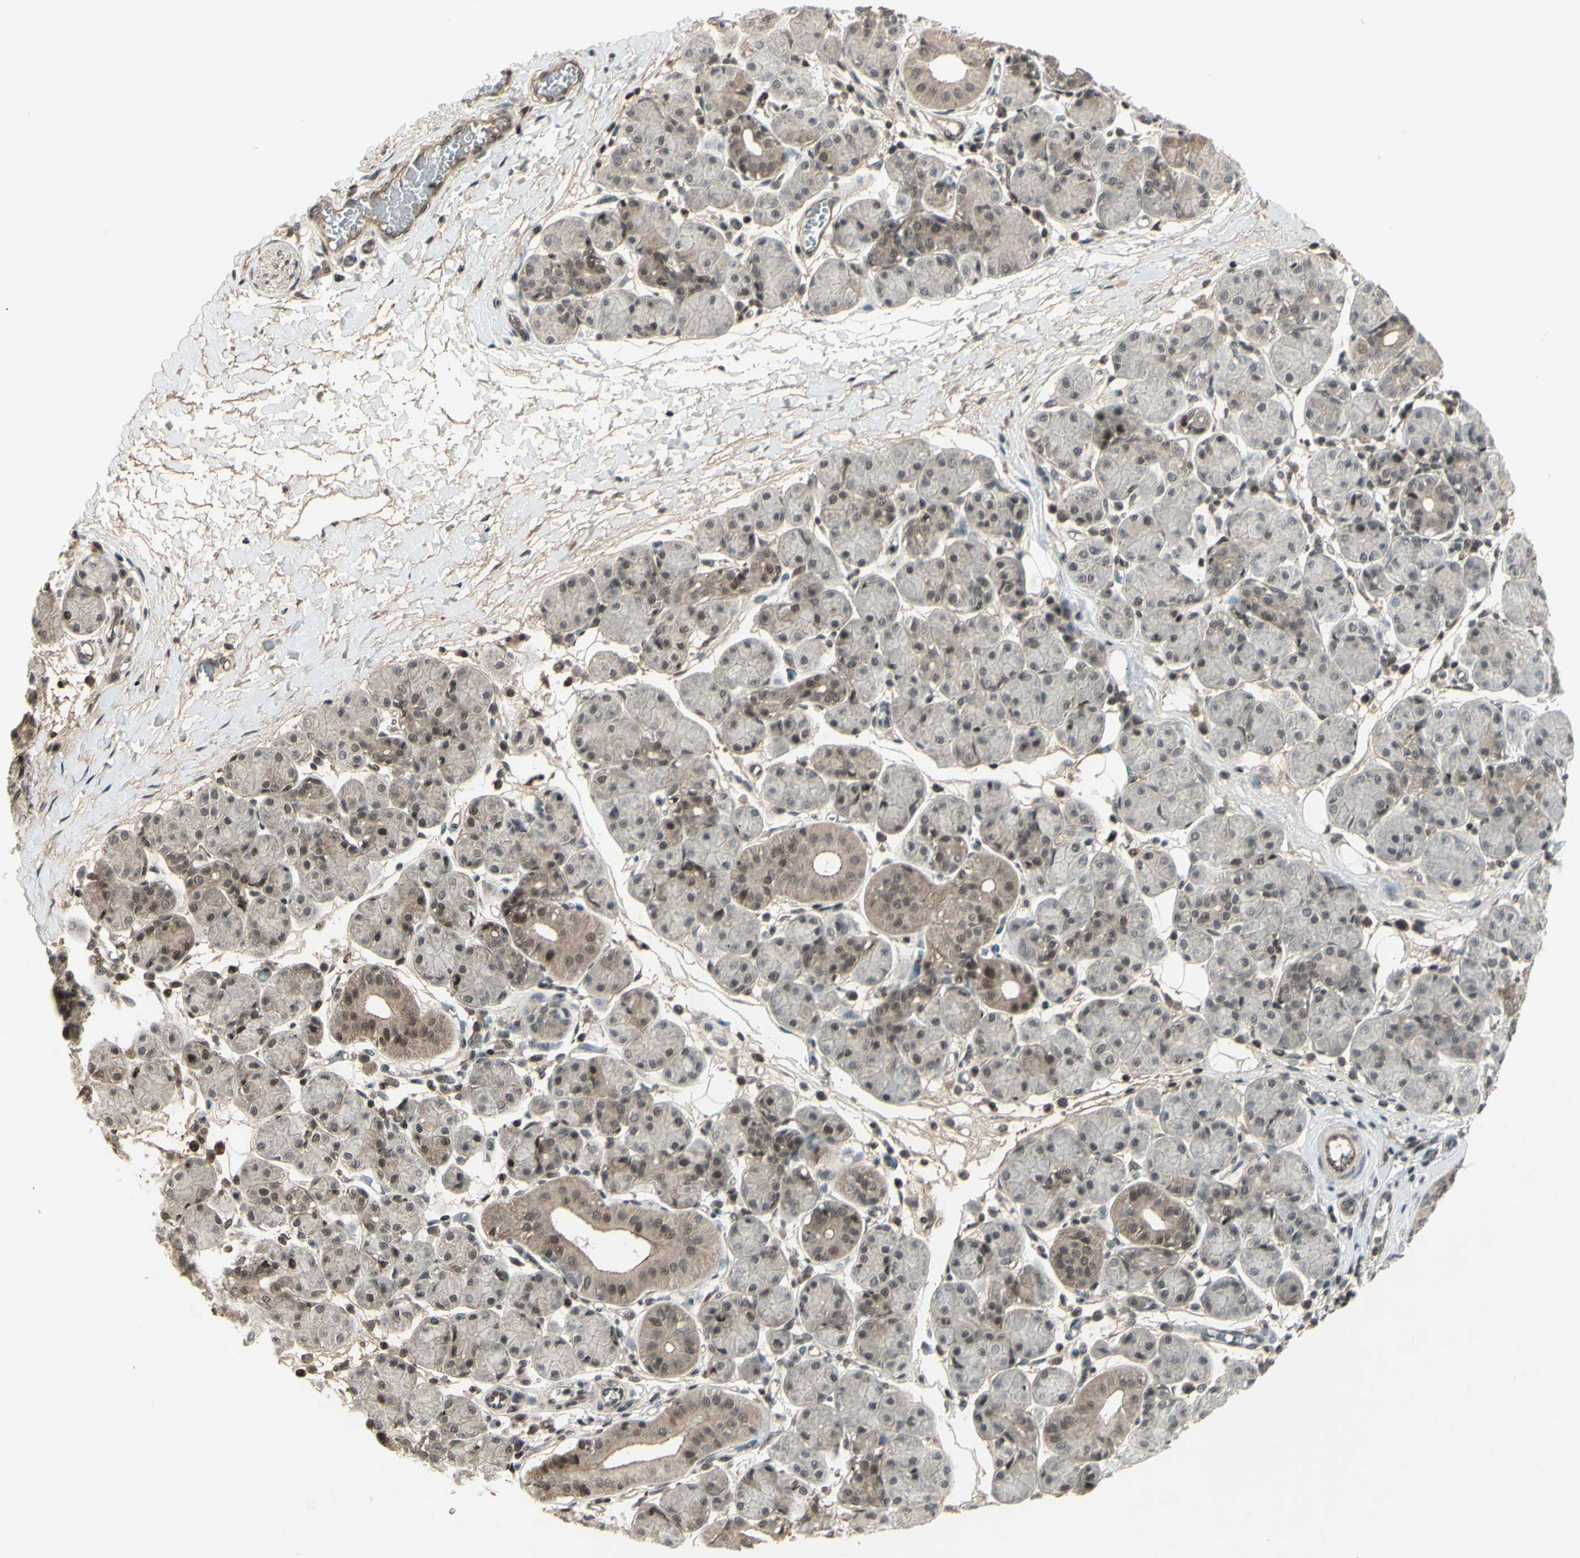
{"staining": {"intensity": "moderate", "quantity": "25%-75%", "location": "nuclear"}, "tissue": "salivary gland", "cell_type": "Glandular cells", "image_type": "normal", "snomed": [{"axis": "morphology", "description": "Normal tissue, NOS"}, {"axis": "morphology", "description": "Inflammation, NOS"}, {"axis": "topography", "description": "Lymph node"}, {"axis": "topography", "description": "Salivary gland"}], "caption": "This image demonstrates IHC staining of normal human salivary gland, with medium moderate nuclear staining in about 25%-75% of glandular cells.", "gene": "SNW1", "patient": {"sex": "male", "age": 3}}